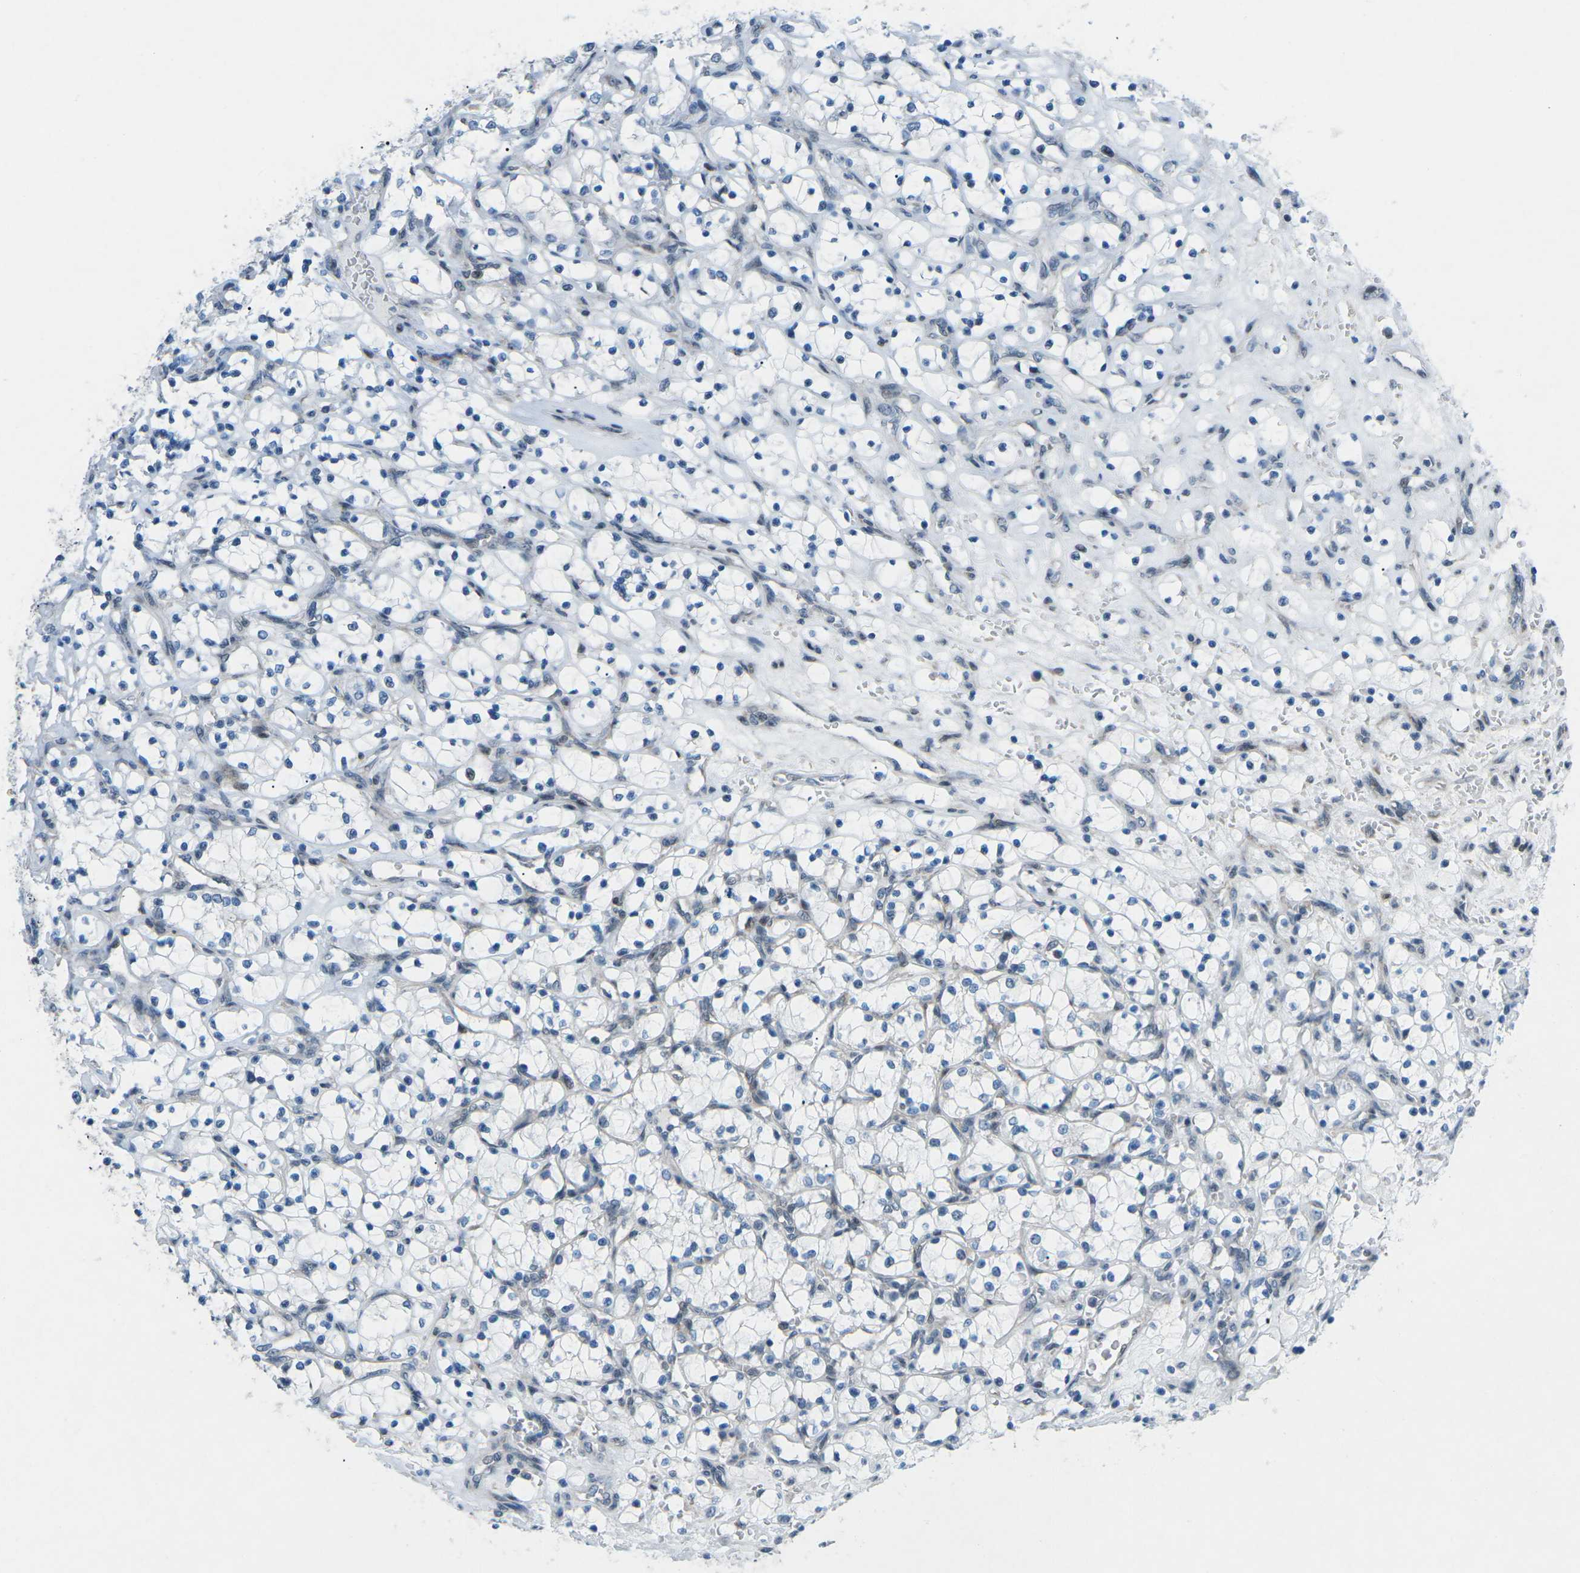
{"staining": {"intensity": "negative", "quantity": "none", "location": "none"}, "tissue": "renal cancer", "cell_type": "Tumor cells", "image_type": "cancer", "snomed": [{"axis": "morphology", "description": "Adenocarcinoma, NOS"}, {"axis": "topography", "description": "Kidney"}], "caption": "Immunohistochemistry (IHC) image of neoplastic tissue: renal cancer stained with DAB reveals no significant protein positivity in tumor cells.", "gene": "MBNL1", "patient": {"sex": "female", "age": 69}}